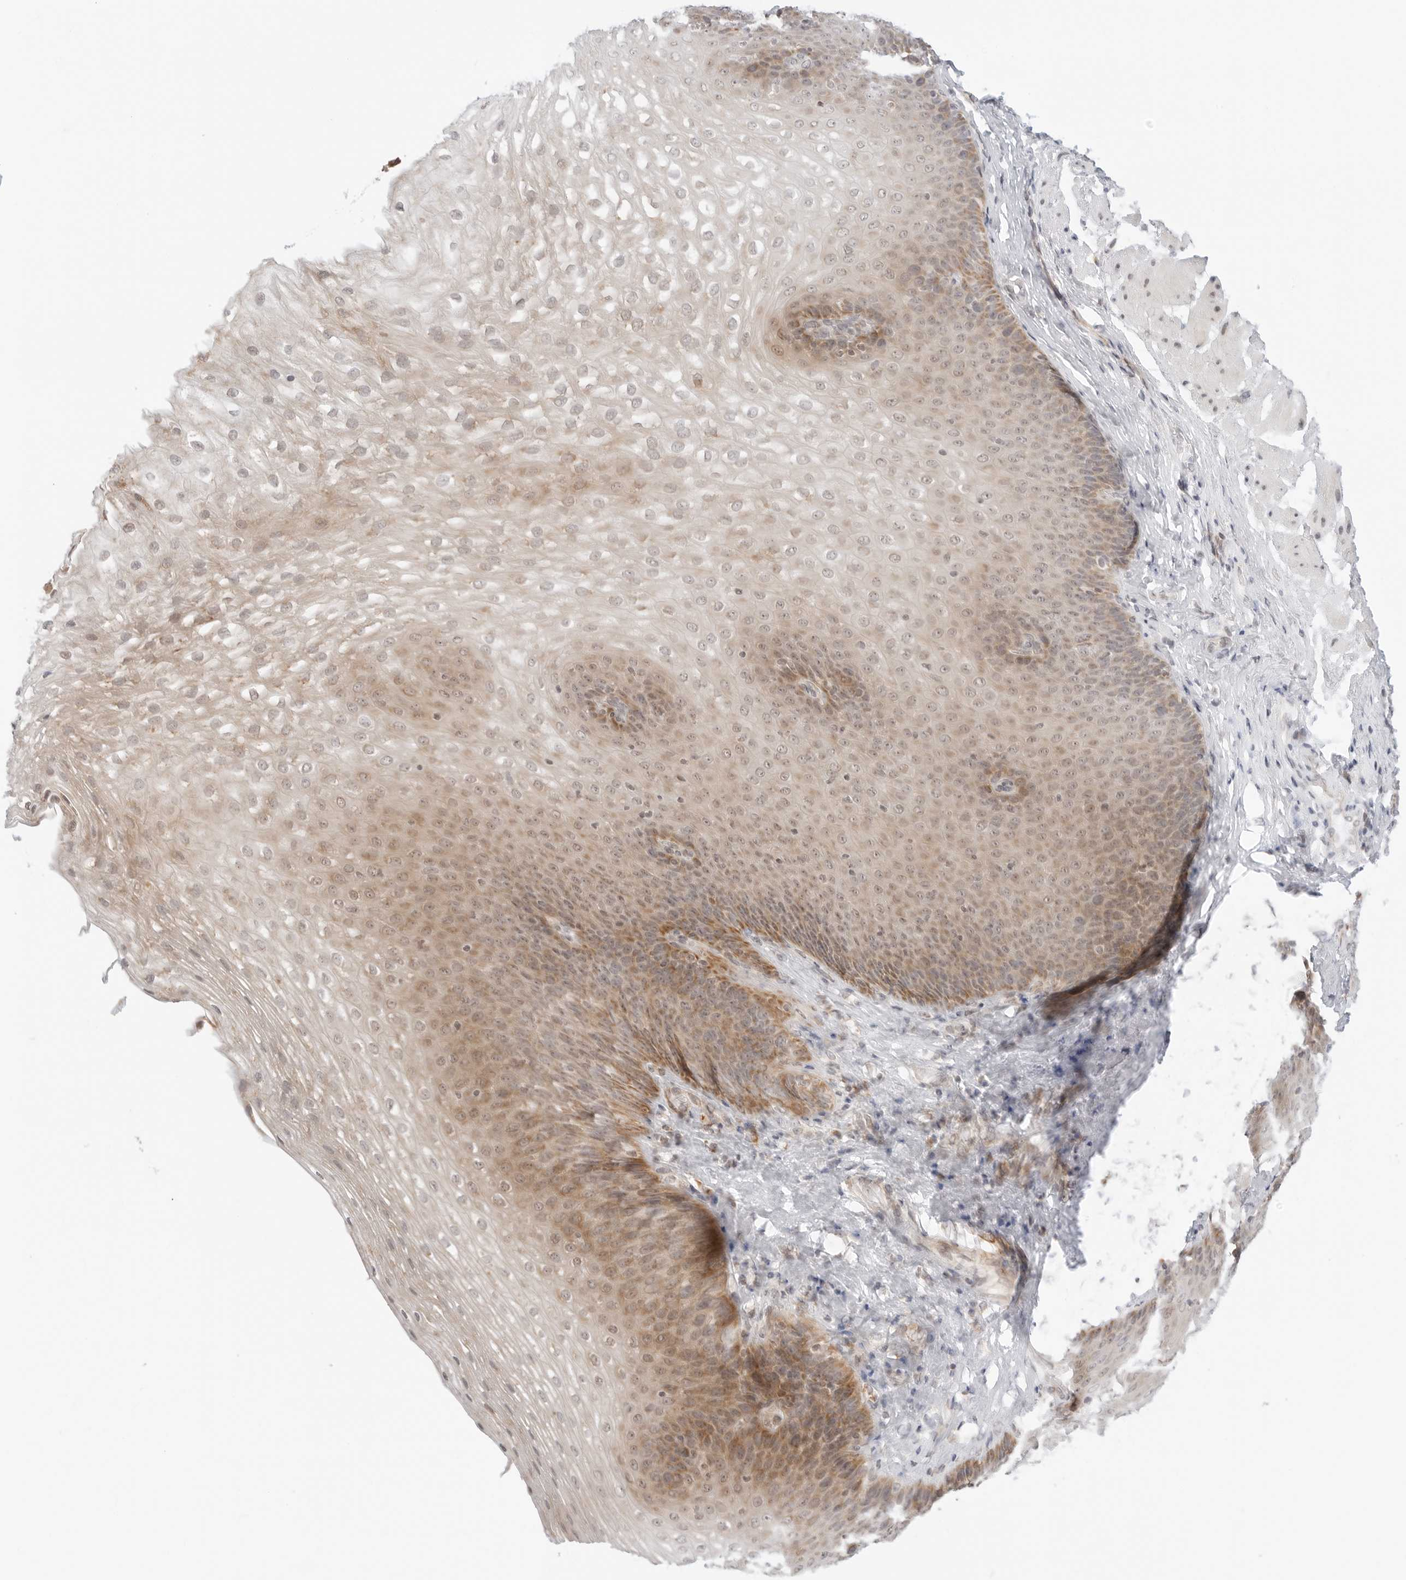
{"staining": {"intensity": "moderate", "quantity": ">75%", "location": "cytoplasmic/membranous,nuclear"}, "tissue": "esophagus", "cell_type": "Squamous epithelial cells", "image_type": "normal", "snomed": [{"axis": "morphology", "description": "Normal tissue, NOS"}, {"axis": "topography", "description": "Esophagus"}], "caption": "Immunohistochemical staining of normal human esophagus reveals medium levels of moderate cytoplasmic/membranous,nuclear expression in approximately >75% of squamous epithelial cells.", "gene": "POLR3GL", "patient": {"sex": "female", "age": 66}}